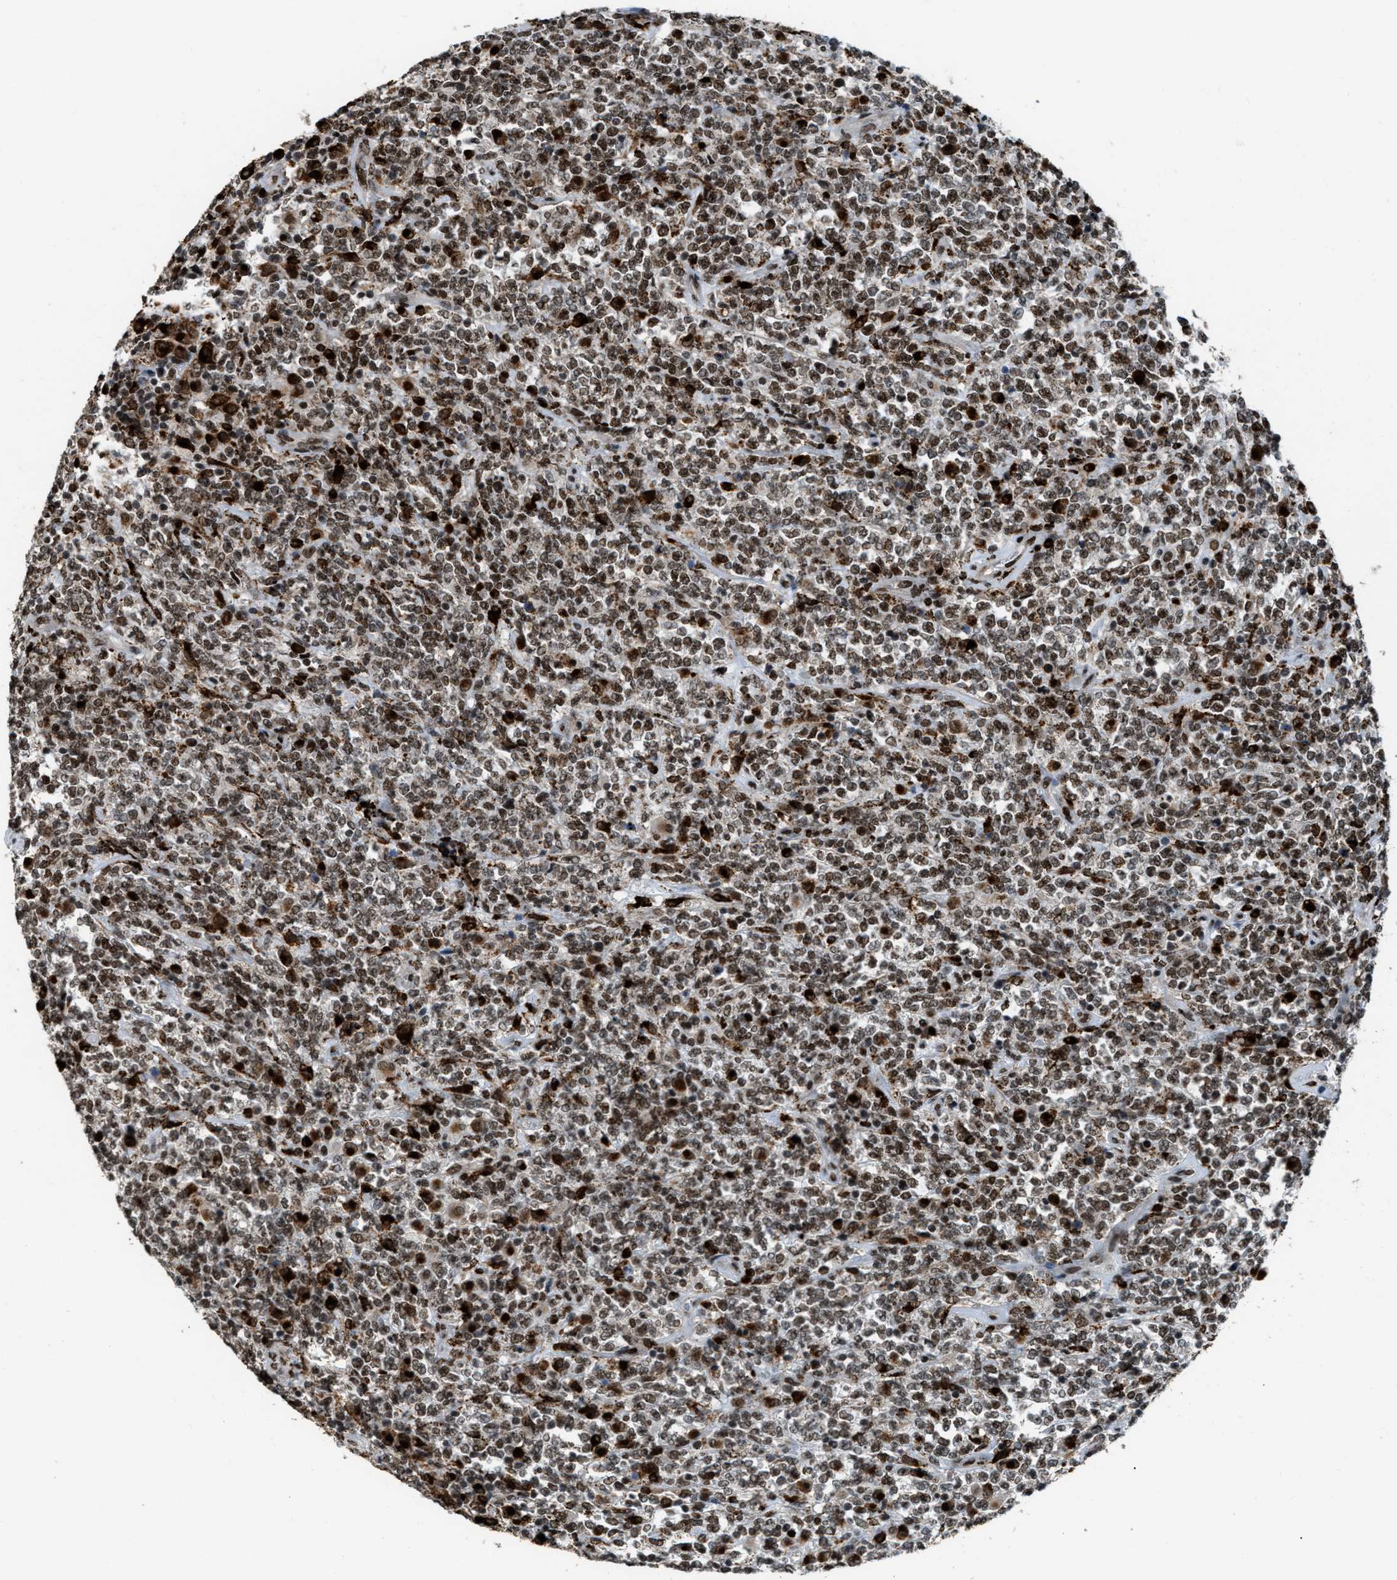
{"staining": {"intensity": "moderate", "quantity": ">75%", "location": "cytoplasmic/membranous,nuclear"}, "tissue": "lymphoma", "cell_type": "Tumor cells", "image_type": "cancer", "snomed": [{"axis": "morphology", "description": "Malignant lymphoma, non-Hodgkin's type, High grade"}, {"axis": "topography", "description": "Soft tissue"}], "caption": "IHC of lymphoma demonstrates medium levels of moderate cytoplasmic/membranous and nuclear expression in about >75% of tumor cells.", "gene": "NUMA1", "patient": {"sex": "male", "age": 18}}